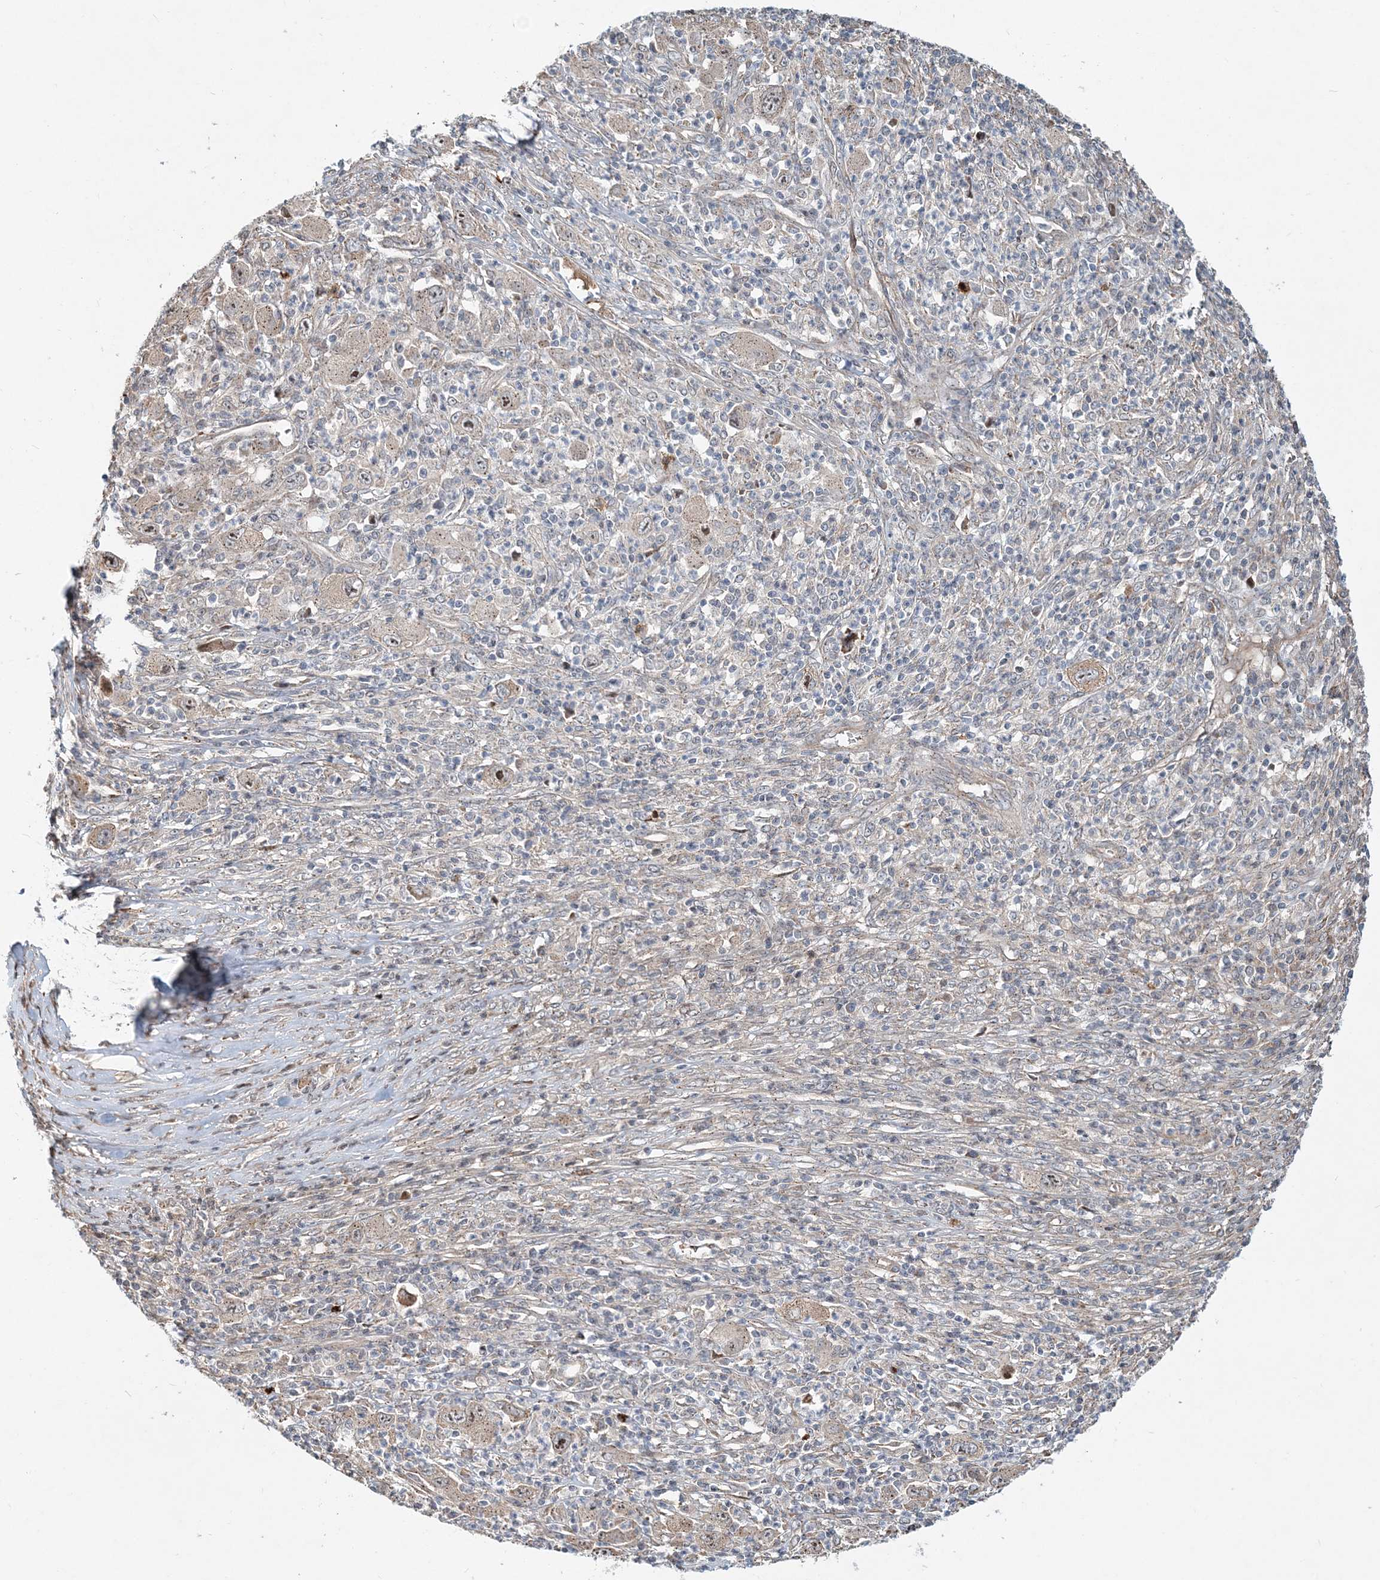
{"staining": {"intensity": "weak", "quantity": "25%-75%", "location": "nuclear"}, "tissue": "melanoma", "cell_type": "Tumor cells", "image_type": "cancer", "snomed": [{"axis": "morphology", "description": "Malignant melanoma, Metastatic site"}, {"axis": "topography", "description": "Skin"}], "caption": "A histopathology image of human malignant melanoma (metastatic site) stained for a protein displays weak nuclear brown staining in tumor cells.", "gene": "CXXC5", "patient": {"sex": "female", "age": 56}}